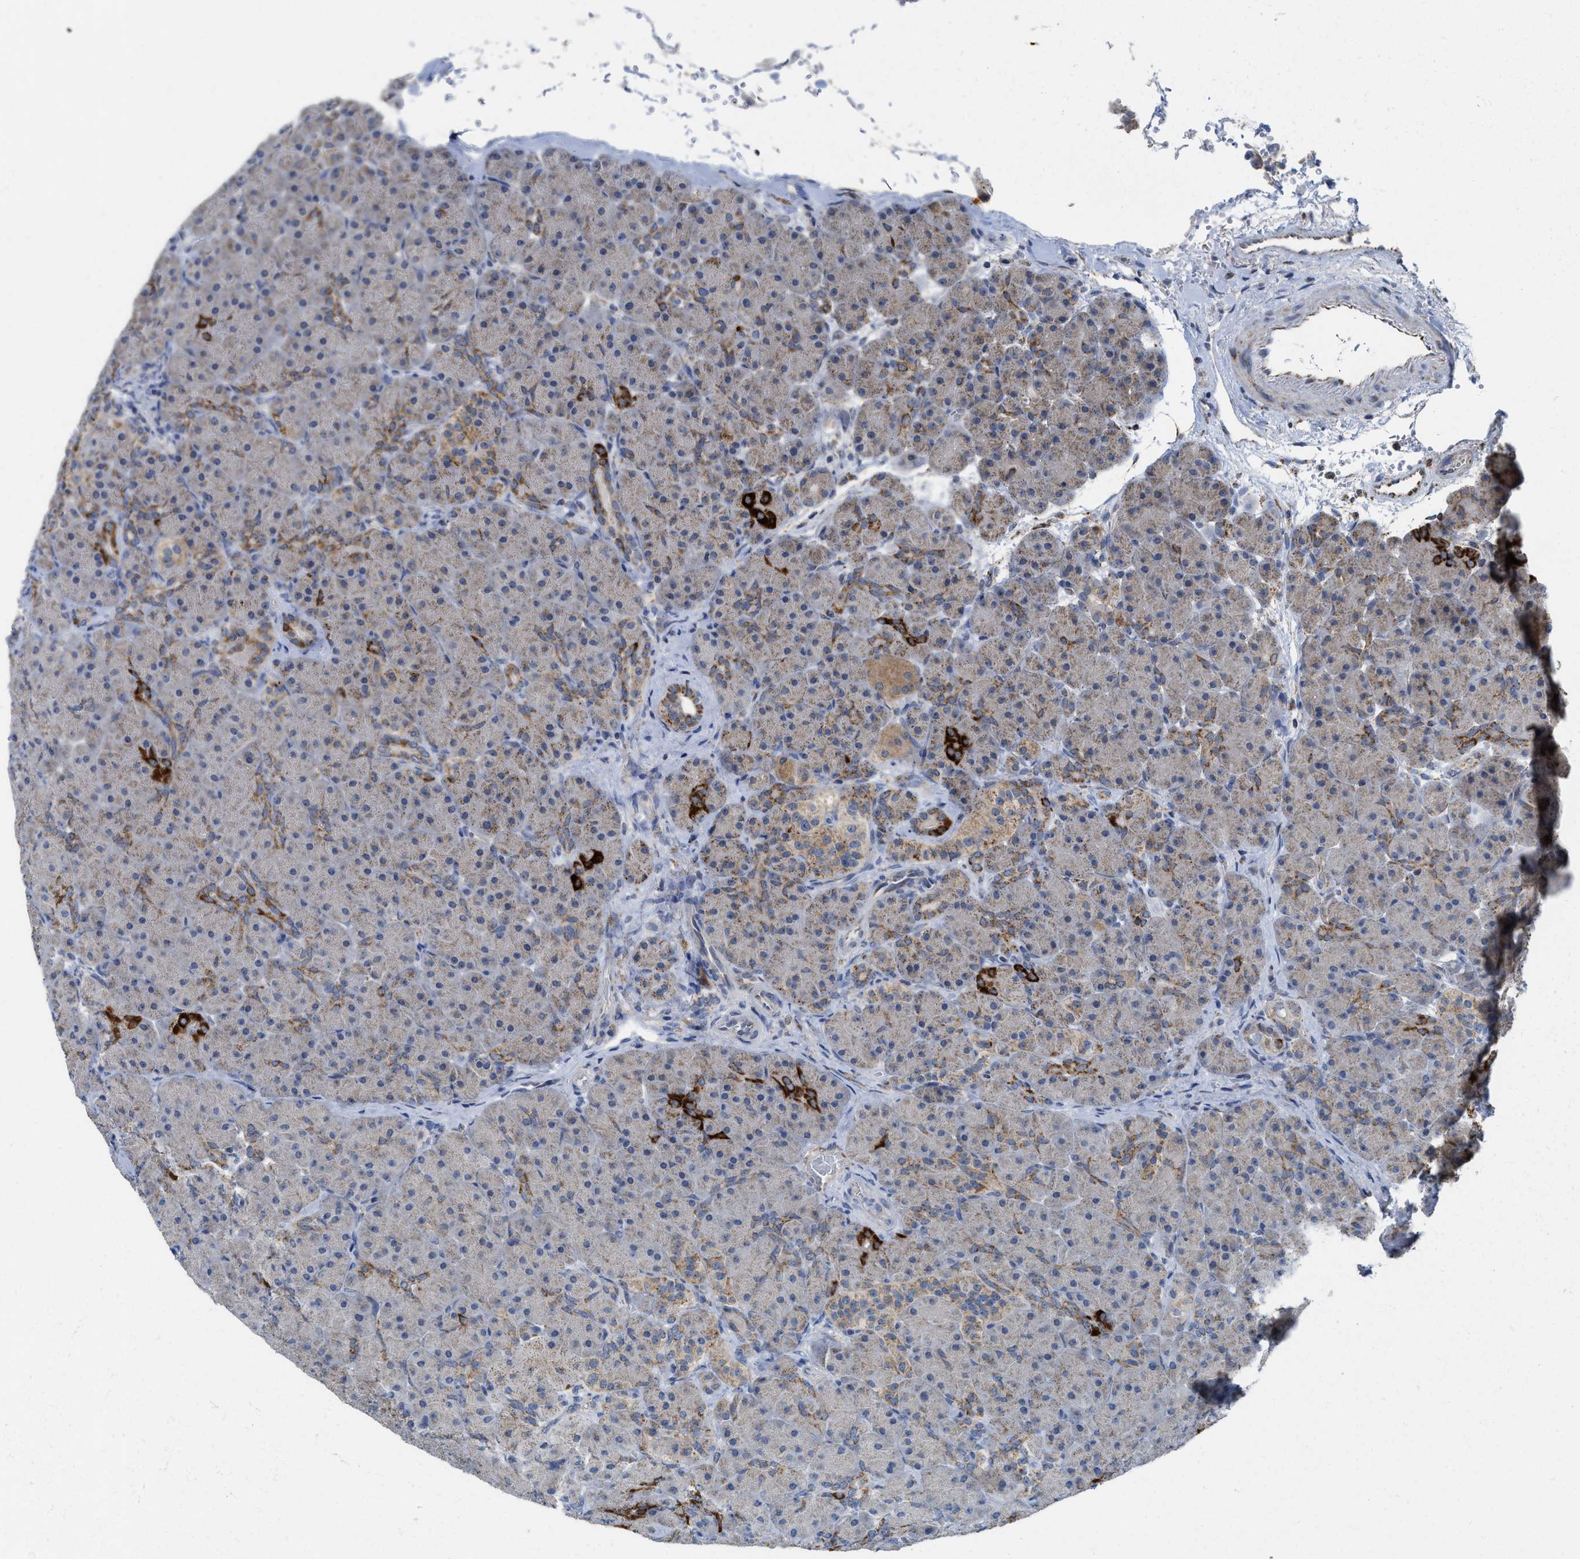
{"staining": {"intensity": "weak", "quantity": "25%-75%", "location": "cytoplasmic/membranous"}, "tissue": "pancreas", "cell_type": "Exocrine glandular cells", "image_type": "normal", "snomed": [{"axis": "morphology", "description": "Normal tissue, NOS"}, {"axis": "topography", "description": "Pancreas"}], "caption": "Weak cytoplasmic/membranous positivity for a protein is identified in about 25%-75% of exocrine glandular cells of unremarkable pancreas using immunohistochemistry.", "gene": "GATD3", "patient": {"sex": "male", "age": 66}}